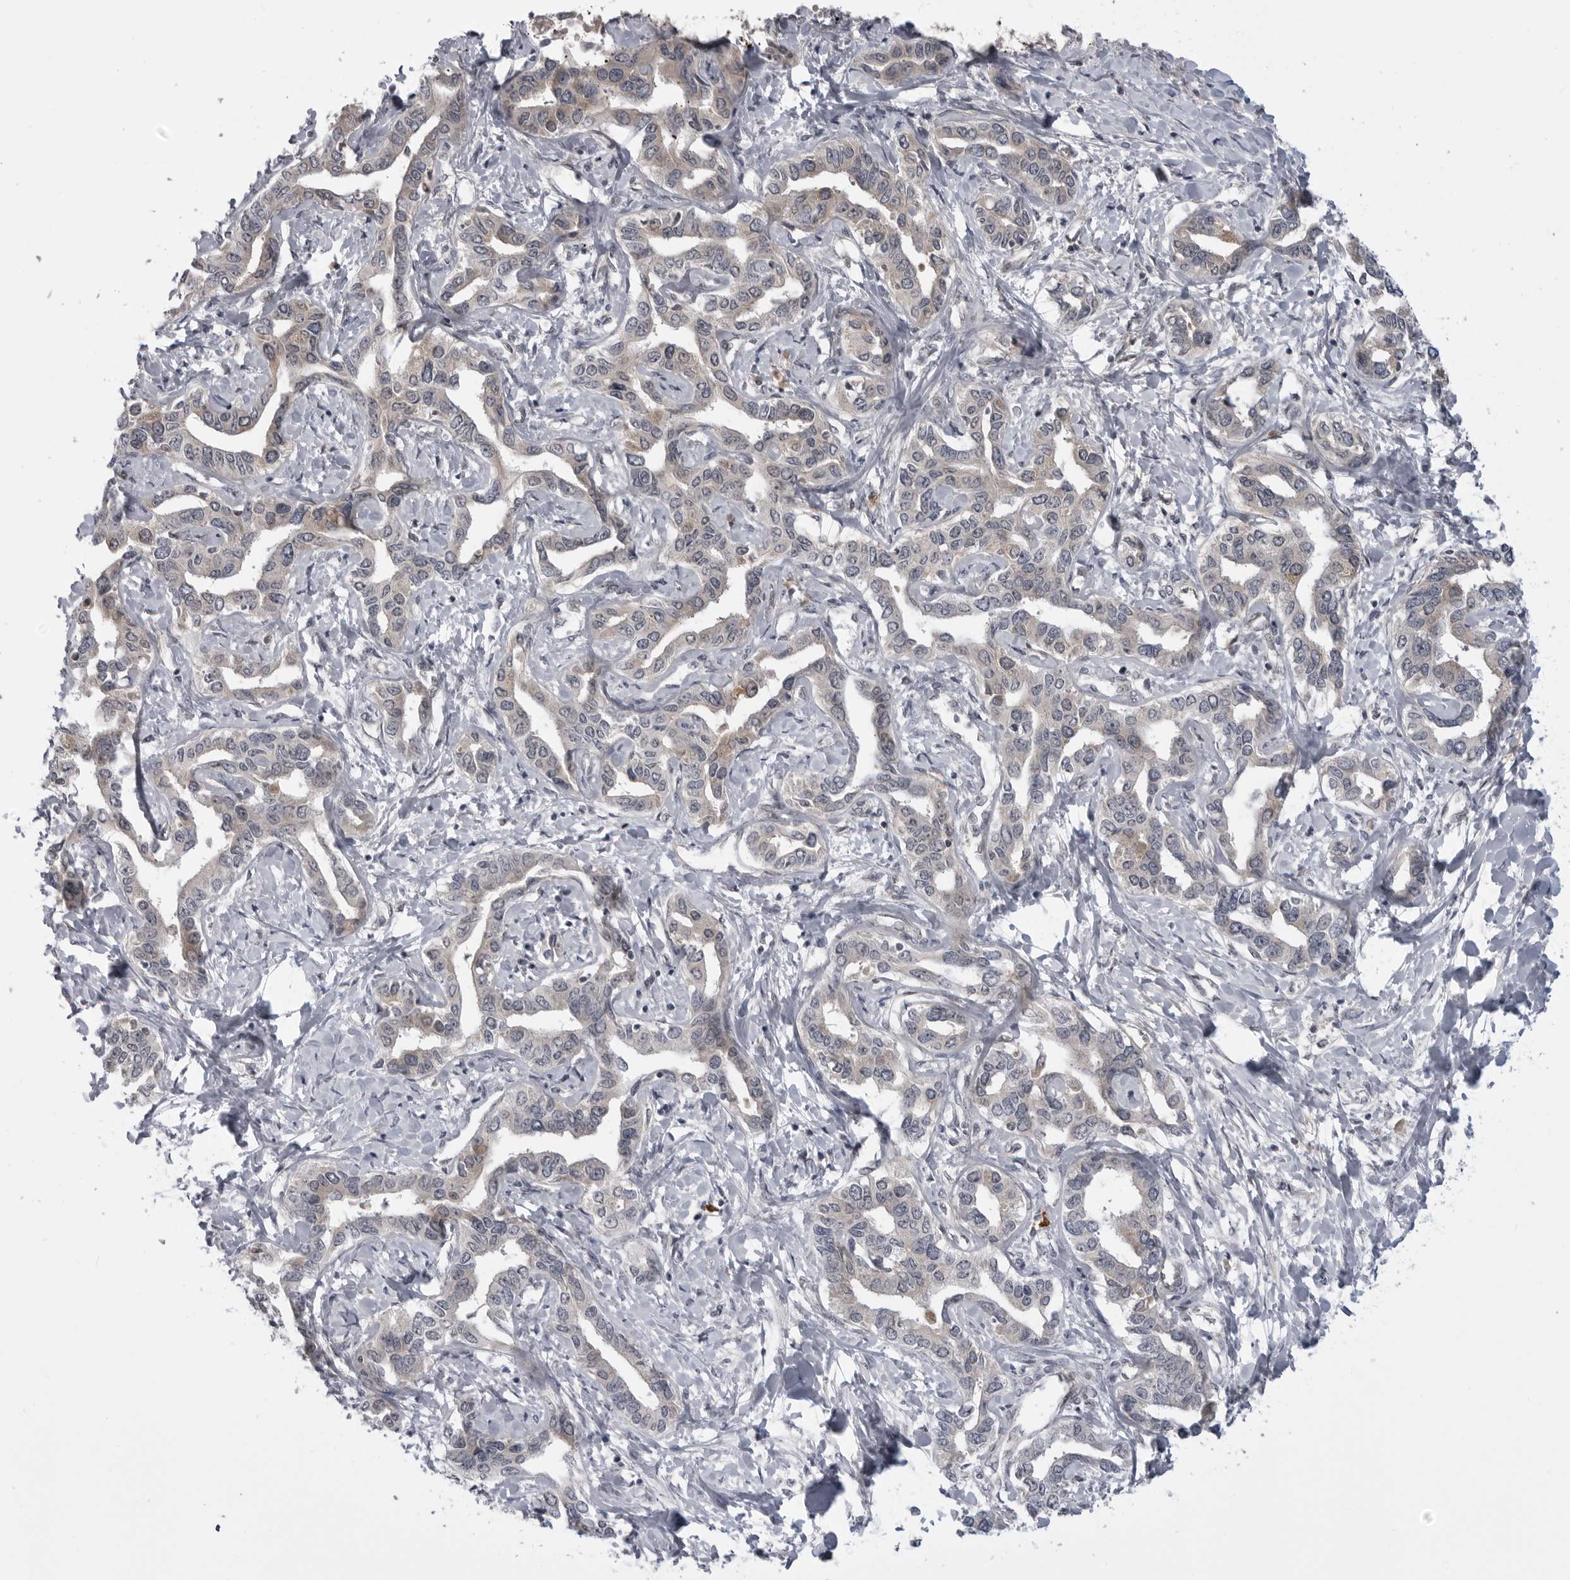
{"staining": {"intensity": "weak", "quantity": "<25%", "location": "cytoplasmic/membranous"}, "tissue": "liver cancer", "cell_type": "Tumor cells", "image_type": "cancer", "snomed": [{"axis": "morphology", "description": "Cholangiocarcinoma"}, {"axis": "topography", "description": "Liver"}], "caption": "Tumor cells show no significant positivity in liver cholangiocarcinoma.", "gene": "LRRC45", "patient": {"sex": "male", "age": 59}}